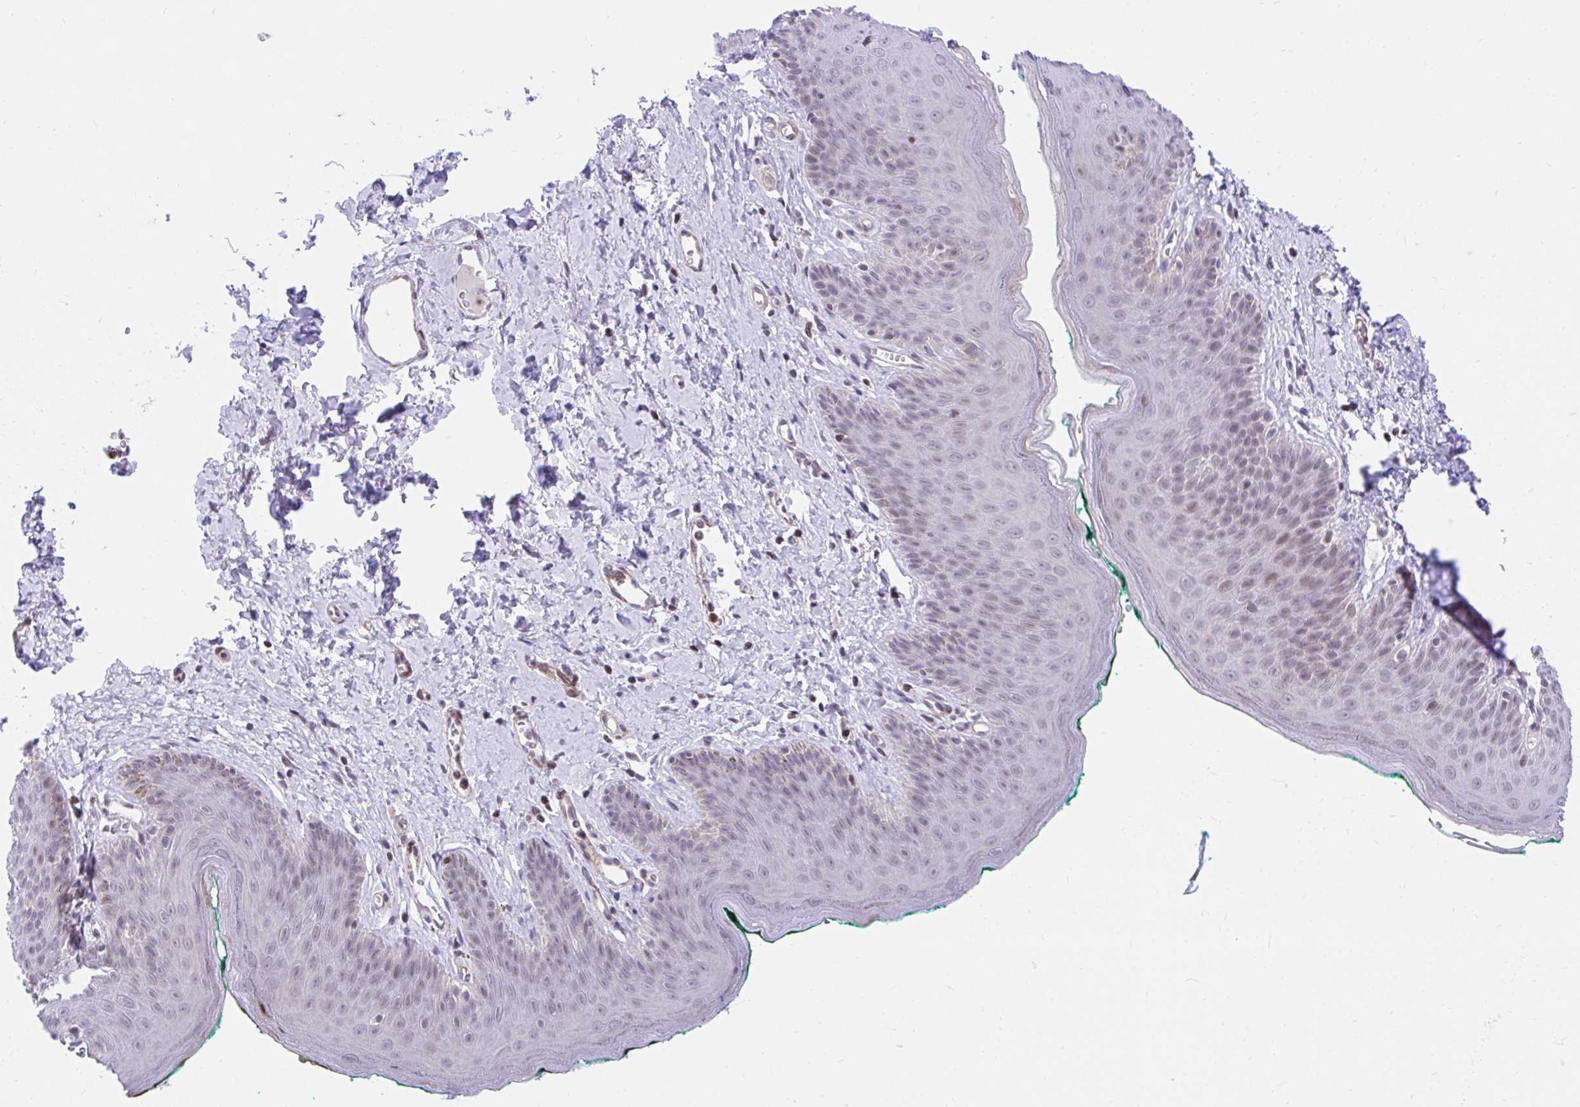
{"staining": {"intensity": "moderate", "quantity": "<25%", "location": "nuclear"}, "tissue": "skin", "cell_type": "Epidermal cells", "image_type": "normal", "snomed": [{"axis": "morphology", "description": "Normal tissue, NOS"}, {"axis": "topography", "description": "Vulva"}, {"axis": "topography", "description": "Peripheral nerve tissue"}], "caption": "Protein staining displays moderate nuclear expression in approximately <25% of epidermal cells in unremarkable skin. (DAB (3,3'-diaminobenzidine) IHC with brightfield microscopy, high magnification).", "gene": "KCNN4", "patient": {"sex": "female", "age": 66}}